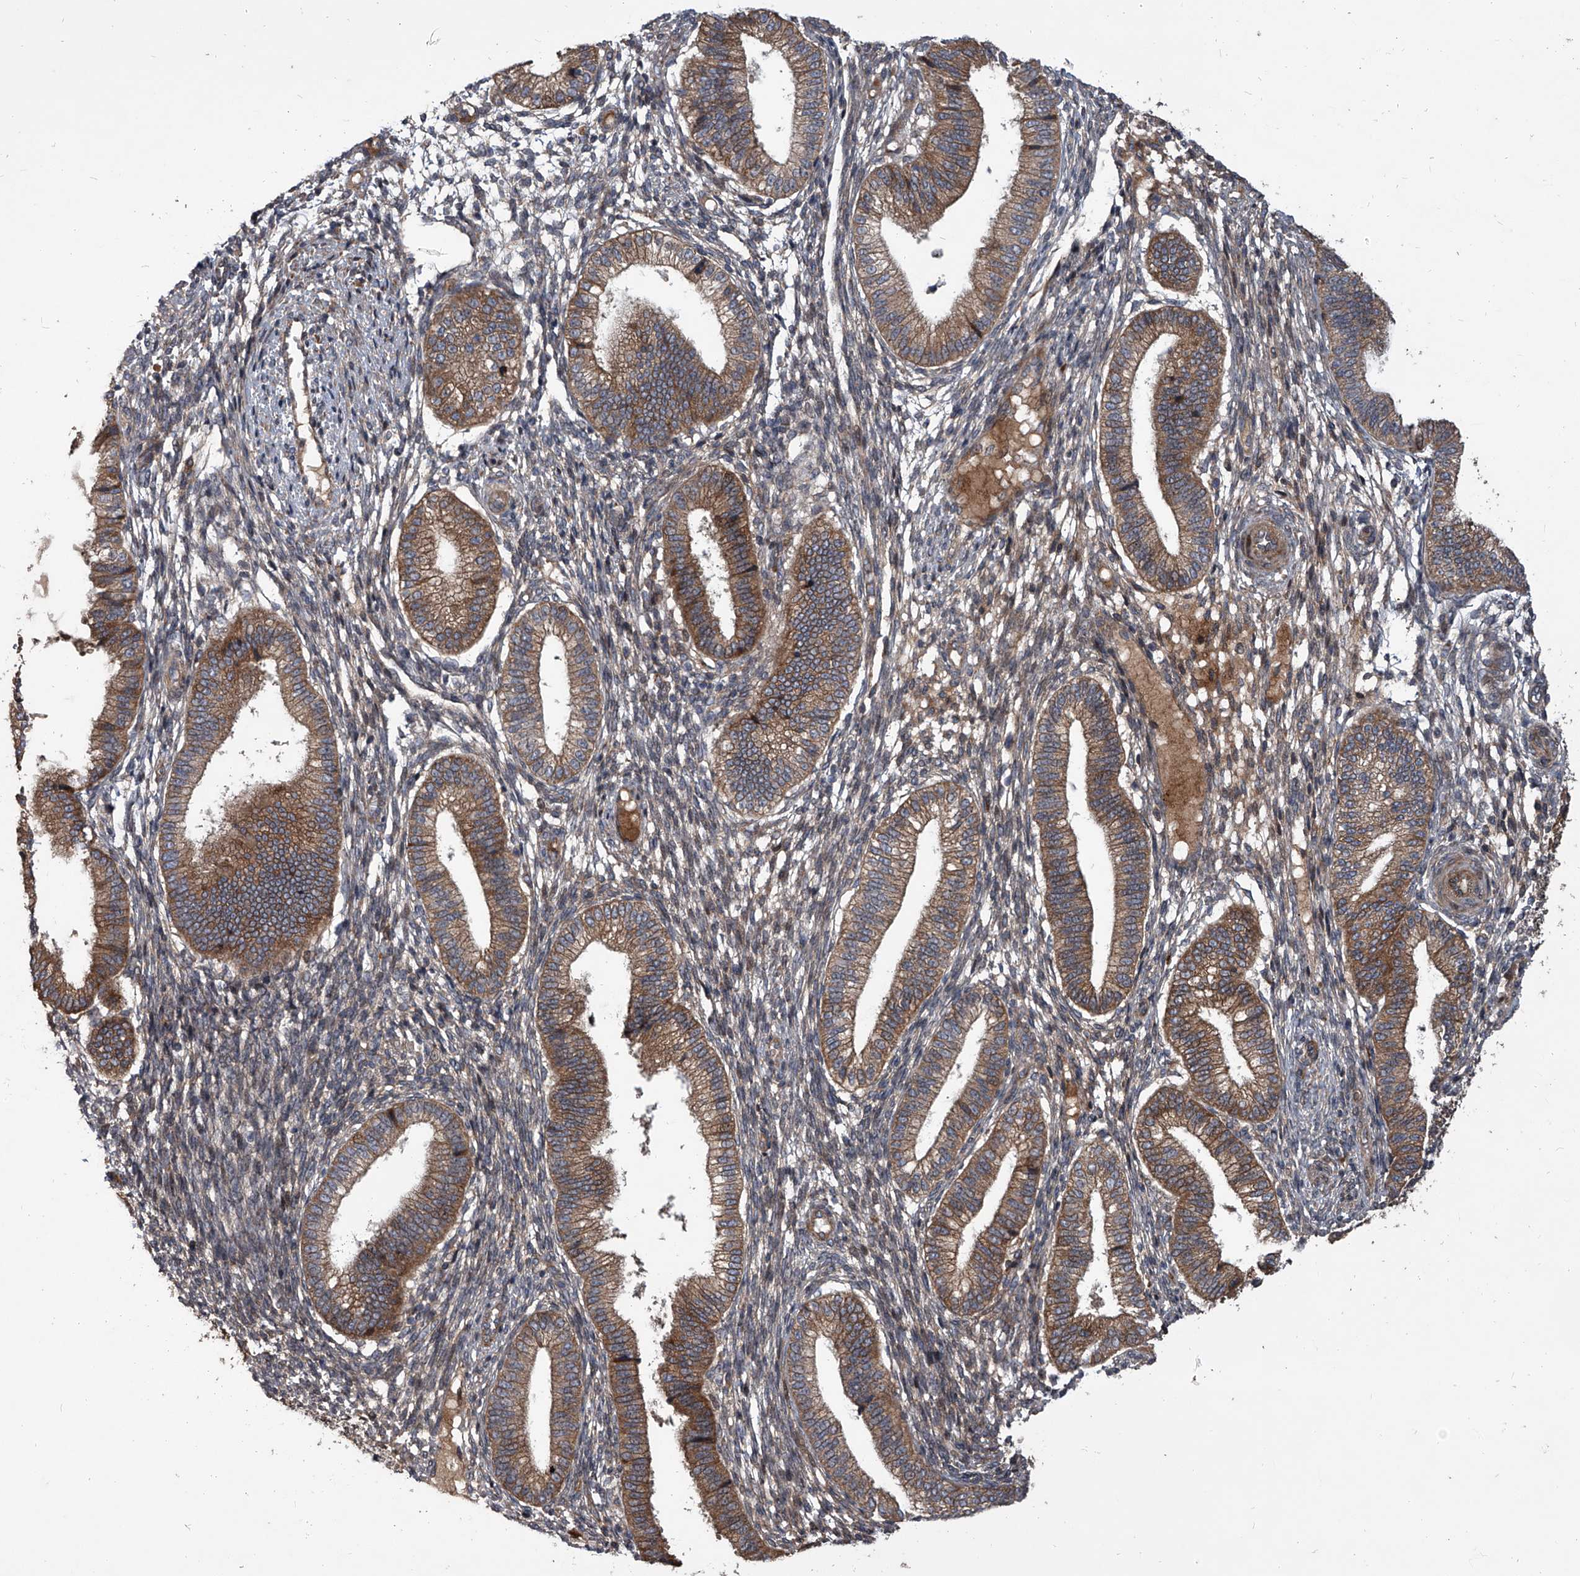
{"staining": {"intensity": "negative", "quantity": "none", "location": "none"}, "tissue": "endometrium", "cell_type": "Cells in endometrial stroma", "image_type": "normal", "snomed": [{"axis": "morphology", "description": "Normal tissue, NOS"}, {"axis": "topography", "description": "Endometrium"}], "caption": "This is a image of immunohistochemistry (IHC) staining of normal endometrium, which shows no staining in cells in endometrial stroma.", "gene": "EVA1C", "patient": {"sex": "female", "age": 39}}